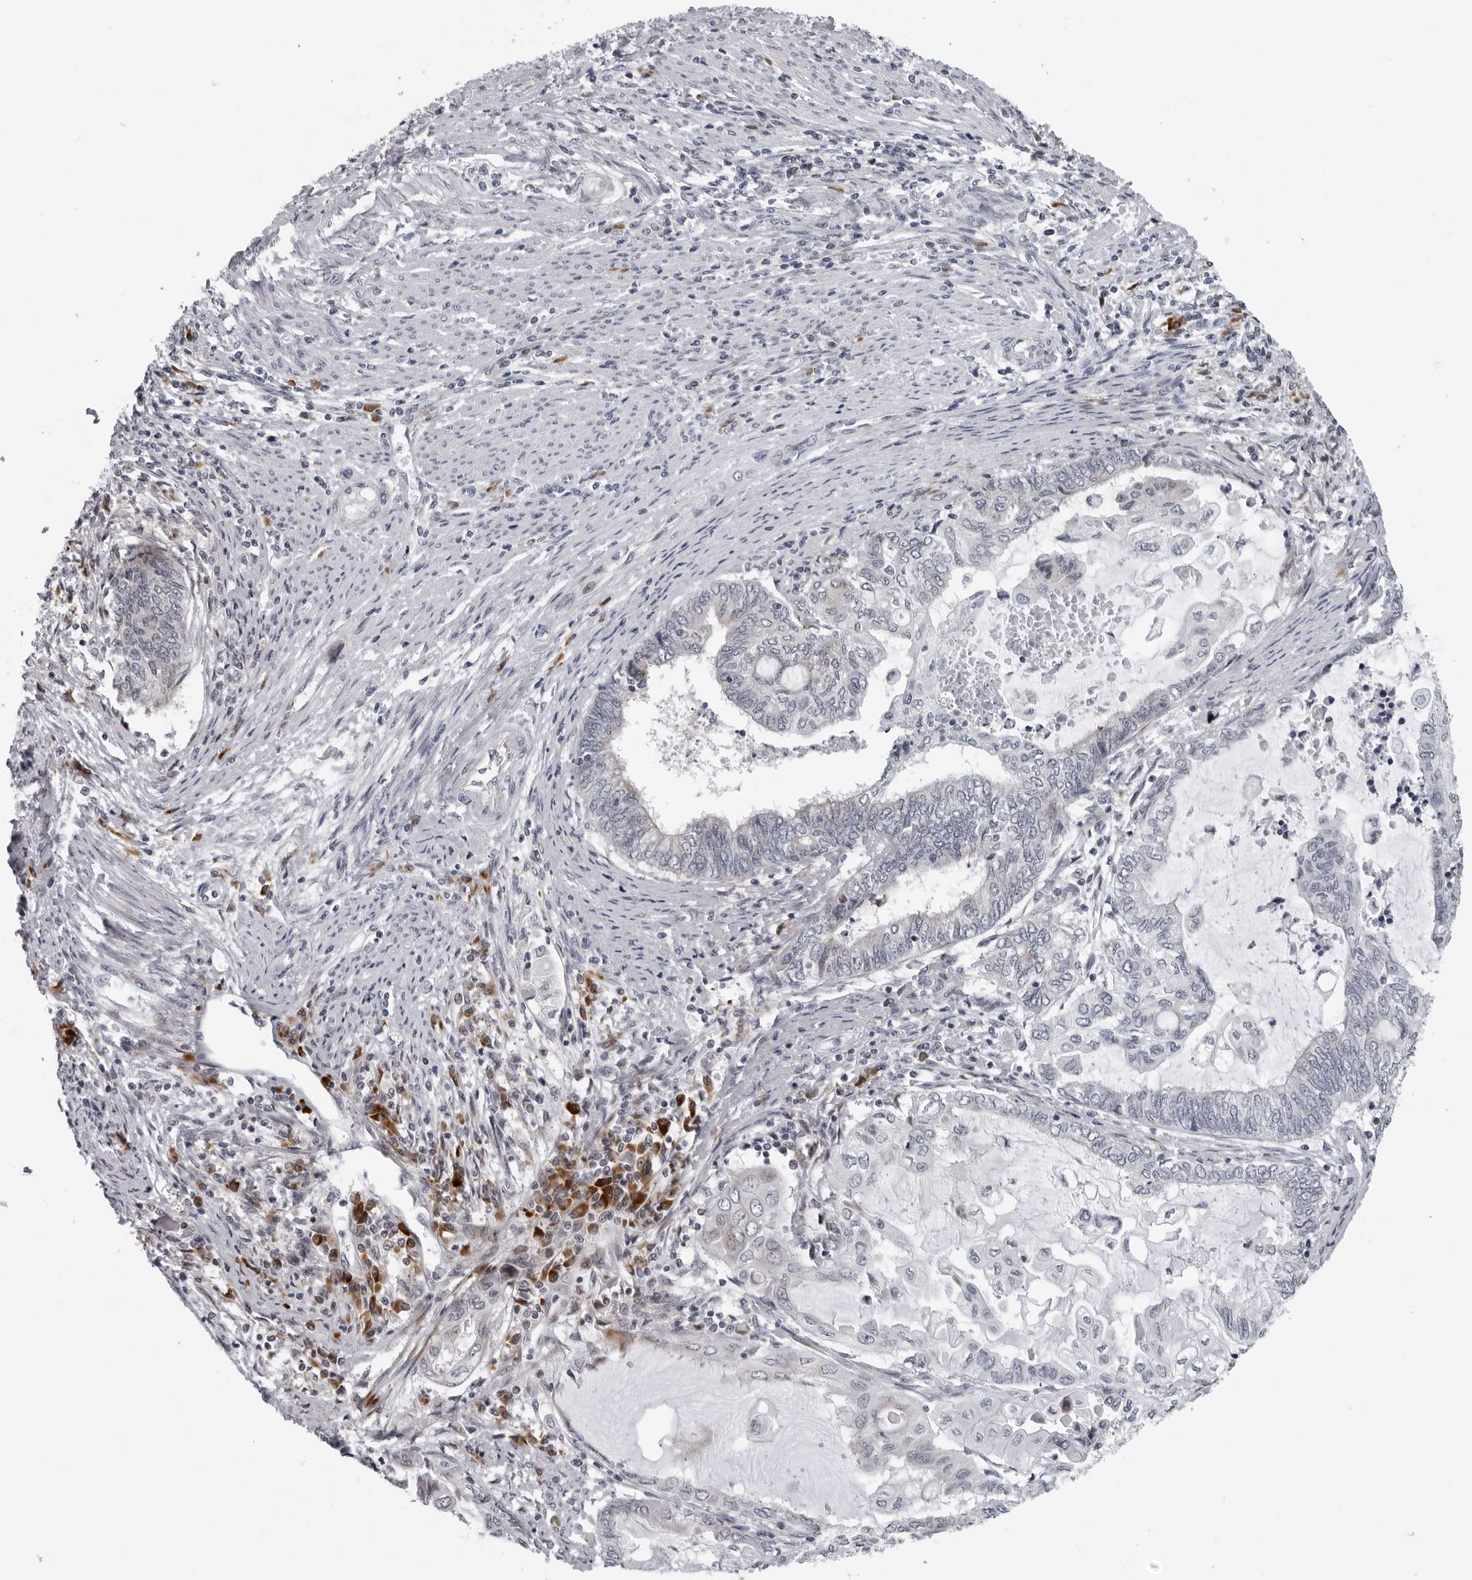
{"staining": {"intensity": "negative", "quantity": "none", "location": "none"}, "tissue": "endometrial cancer", "cell_type": "Tumor cells", "image_type": "cancer", "snomed": [{"axis": "morphology", "description": "Adenocarcinoma, NOS"}, {"axis": "topography", "description": "Uterus"}, {"axis": "topography", "description": "Endometrium"}], "caption": "High magnification brightfield microscopy of endometrial adenocarcinoma stained with DAB (3,3'-diaminobenzidine) (brown) and counterstained with hematoxylin (blue): tumor cells show no significant positivity.", "gene": "PIP4K2C", "patient": {"sex": "female", "age": 70}}